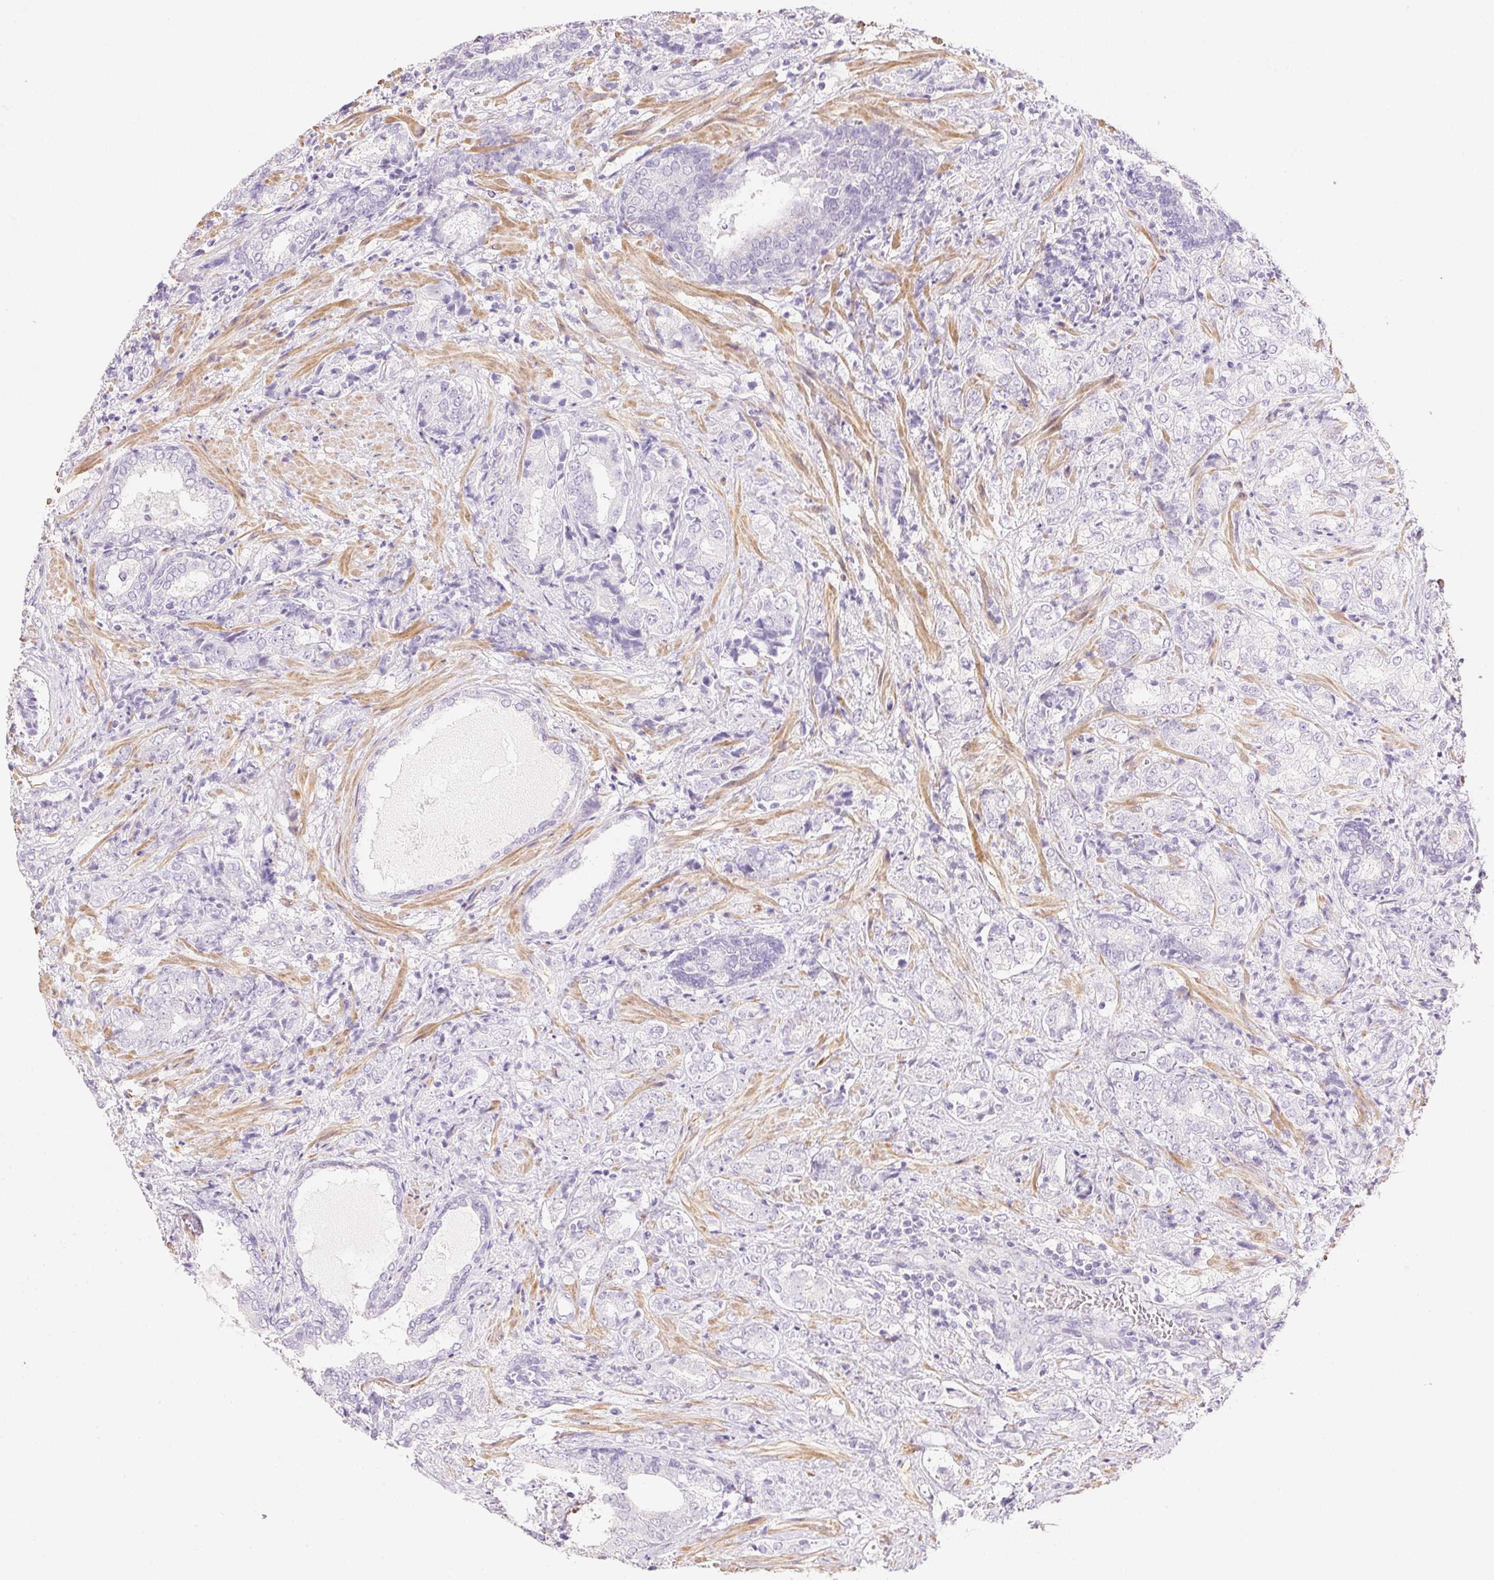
{"staining": {"intensity": "negative", "quantity": "none", "location": "none"}, "tissue": "prostate cancer", "cell_type": "Tumor cells", "image_type": "cancer", "snomed": [{"axis": "morphology", "description": "Adenocarcinoma, High grade"}, {"axis": "topography", "description": "Prostate"}], "caption": "Tumor cells are negative for brown protein staining in prostate cancer (high-grade adenocarcinoma).", "gene": "KCNE2", "patient": {"sex": "male", "age": 62}}